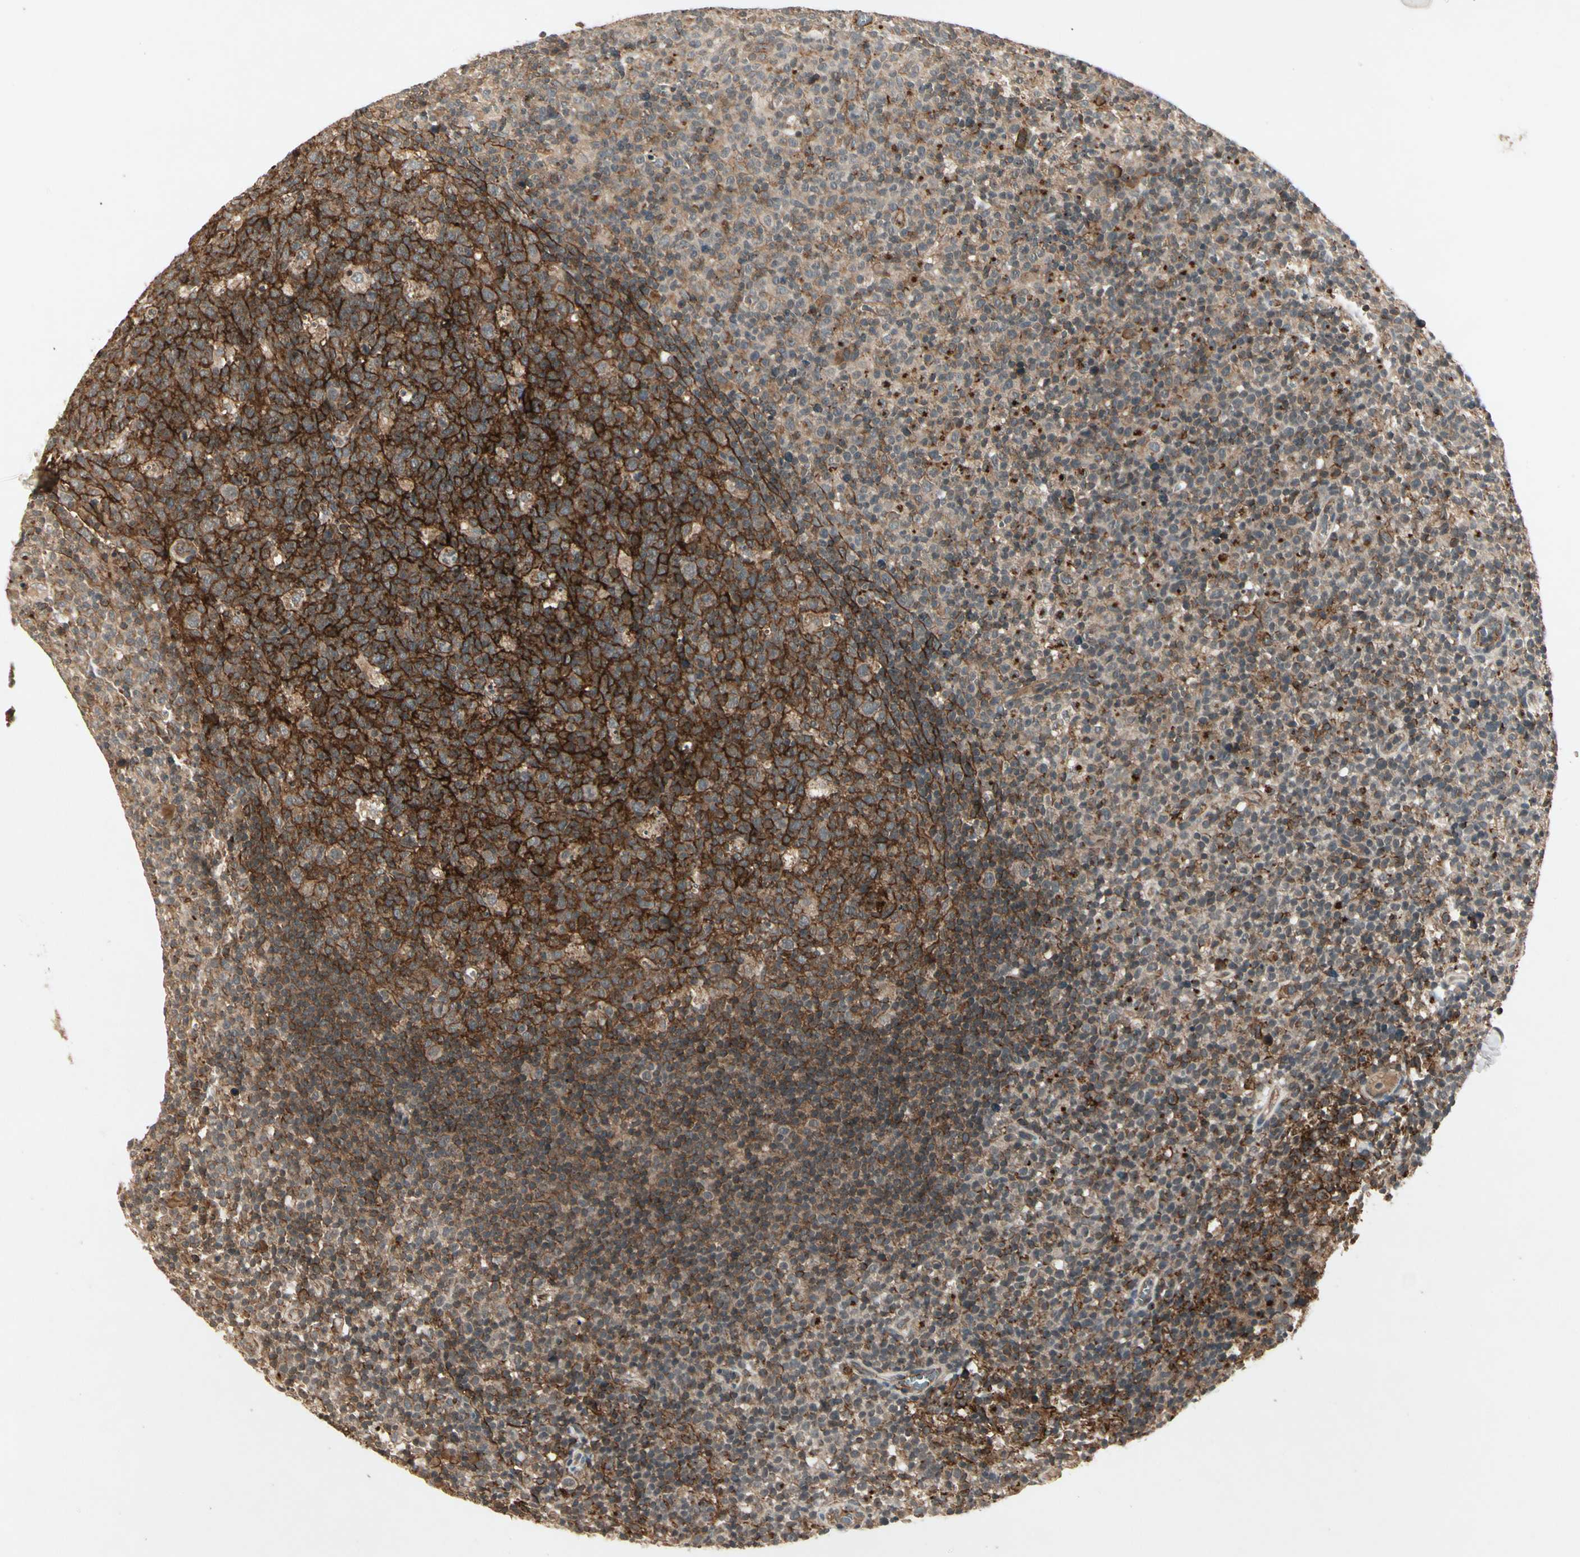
{"staining": {"intensity": "moderate", "quantity": ">75%", "location": "cytoplasmic/membranous"}, "tissue": "lymph node", "cell_type": "Germinal center cells", "image_type": "normal", "snomed": [{"axis": "morphology", "description": "Normal tissue, NOS"}, {"axis": "morphology", "description": "Inflammation, NOS"}, {"axis": "topography", "description": "Lymph node"}], "caption": "Immunohistochemical staining of unremarkable human lymph node demonstrates medium levels of moderate cytoplasmic/membranous positivity in about >75% of germinal center cells.", "gene": "FLOT1", "patient": {"sex": "male", "age": 55}}